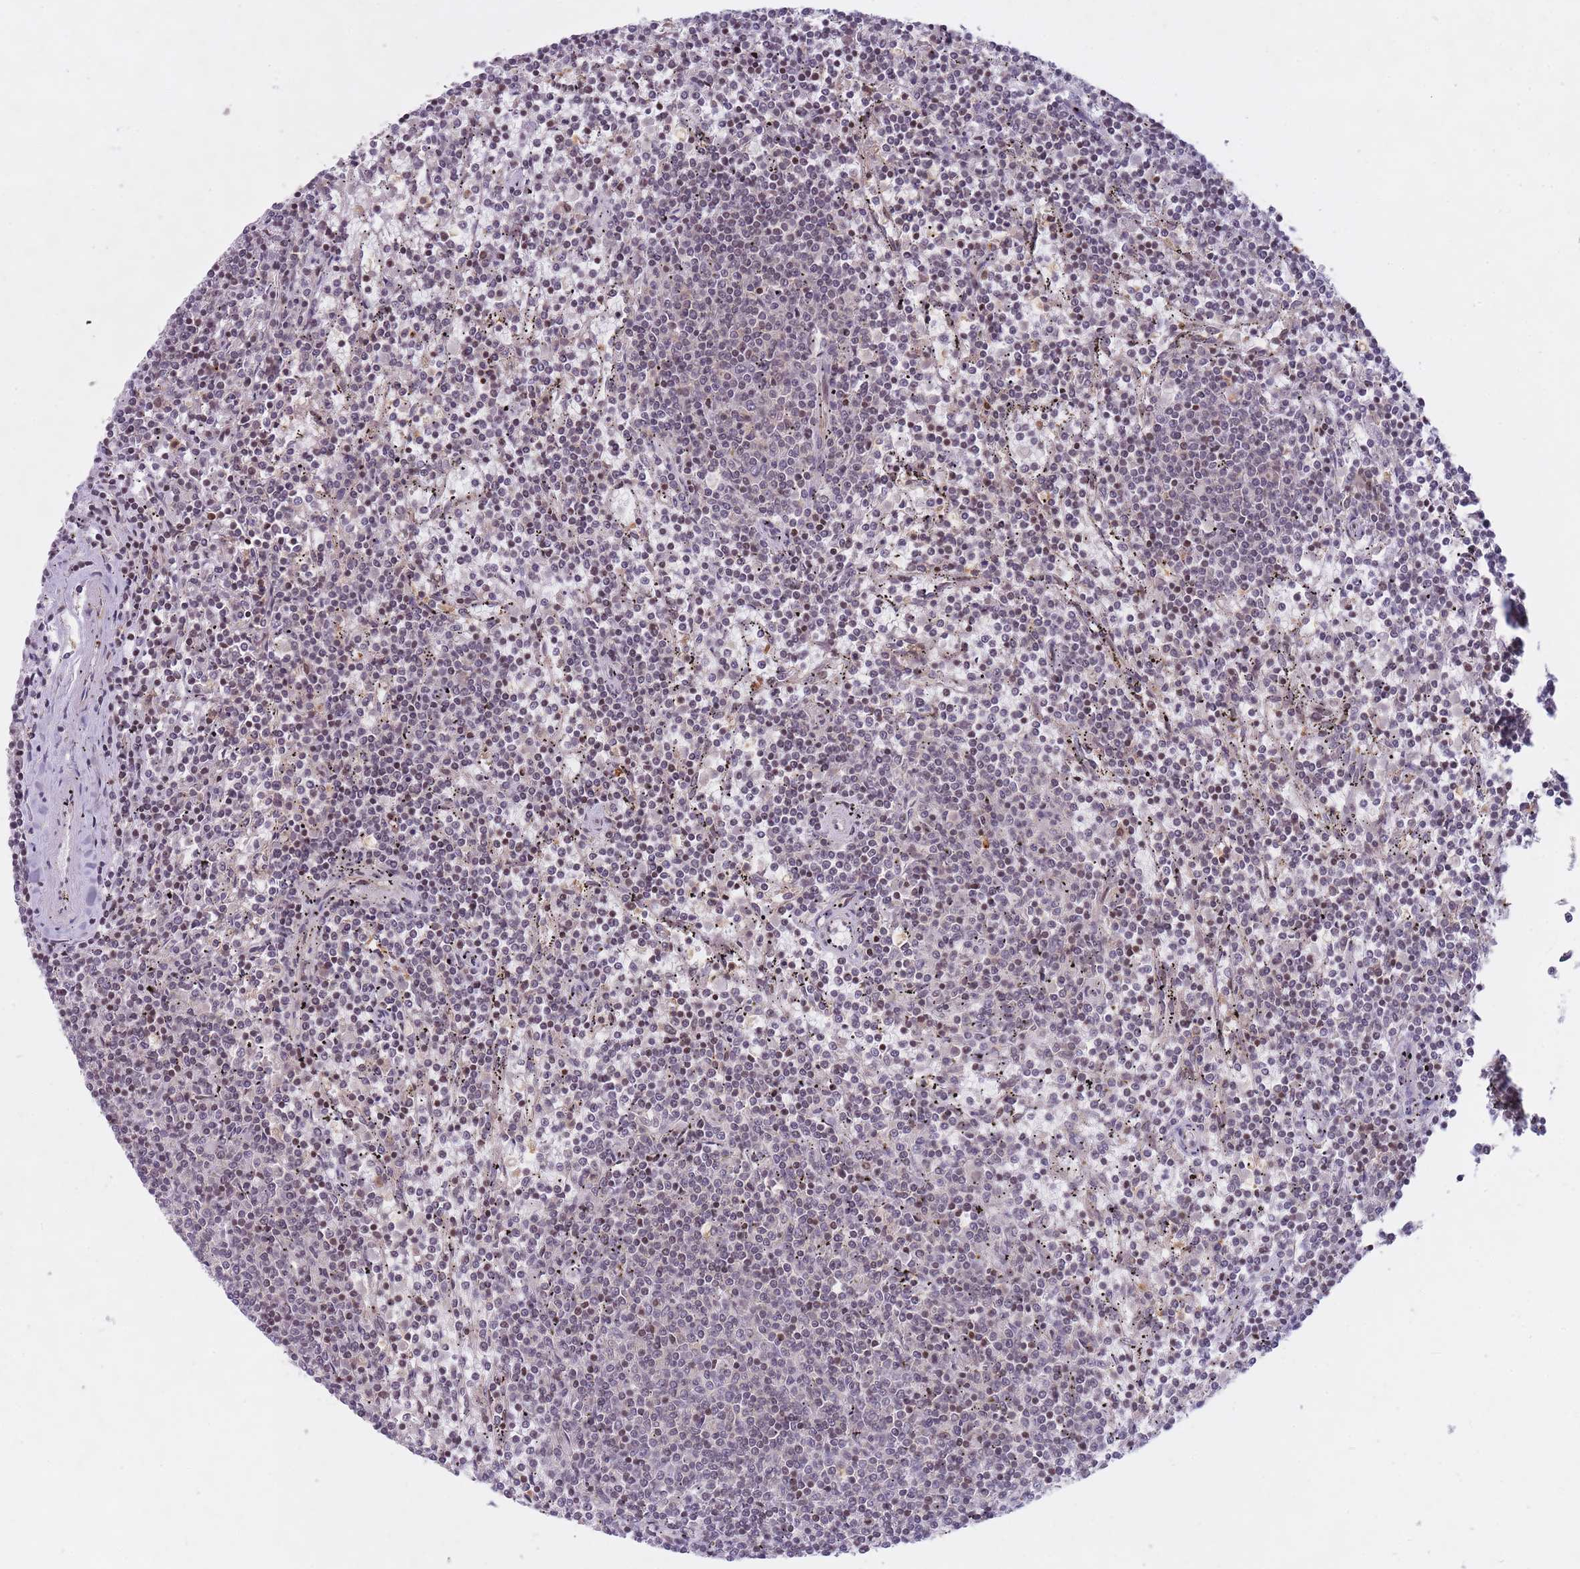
{"staining": {"intensity": "negative", "quantity": "none", "location": "none"}, "tissue": "lymphoma", "cell_type": "Tumor cells", "image_type": "cancer", "snomed": [{"axis": "morphology", "description": "Malignant lymphoma, non-Hodgkin's type, Low grade"}, {"axis": "topography", "description": "Spleen"}], "caption": "Tumor cells are negative for brown protein staining in lymphoma. (DAB immunohistochemistry (IHC), high magnification).", "gene": "SLC35F5", "patient": {"sex": "female", "age": 50}}